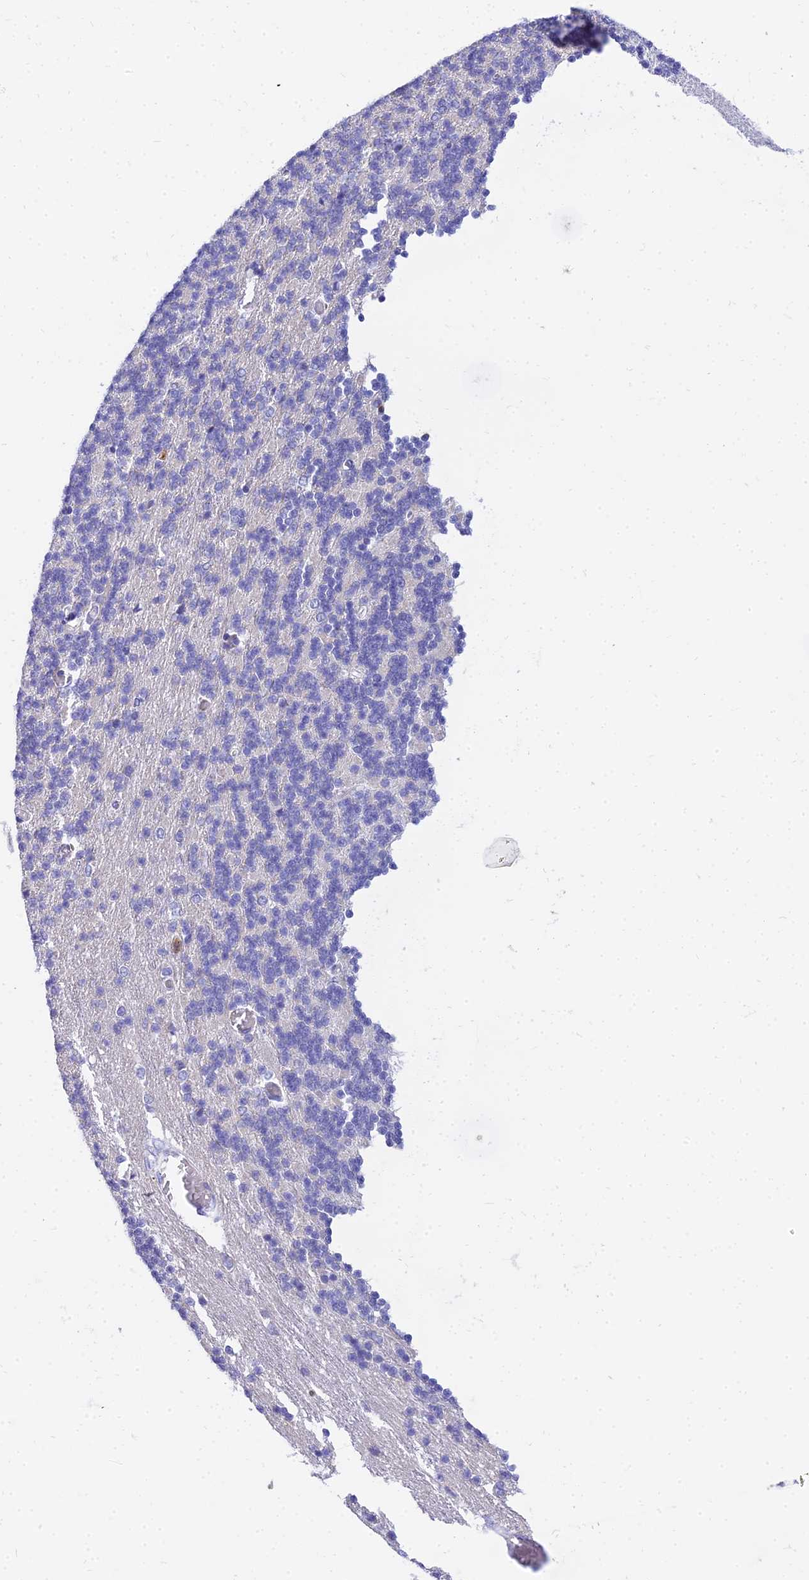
{"staining": {"intensity": "negative", "quantity": "none", "location": "none"}, "tissue": "cerebellum", "cell_type": "Cells in granular layer", "image_type": "normal", "snomed": [{"axis": "morphology", "description": "Normal tissue, NOS"}, {"axis": "topography", "description": "Cerebellum"}], "caption": "A high-resolution photomicrograph shows IHC staining of unremarkable cerebellum, which reveals no significant positivity in cells in granular layer.", "gene": "VWC2L", "patient": {"sex": "male", "age": 37}}